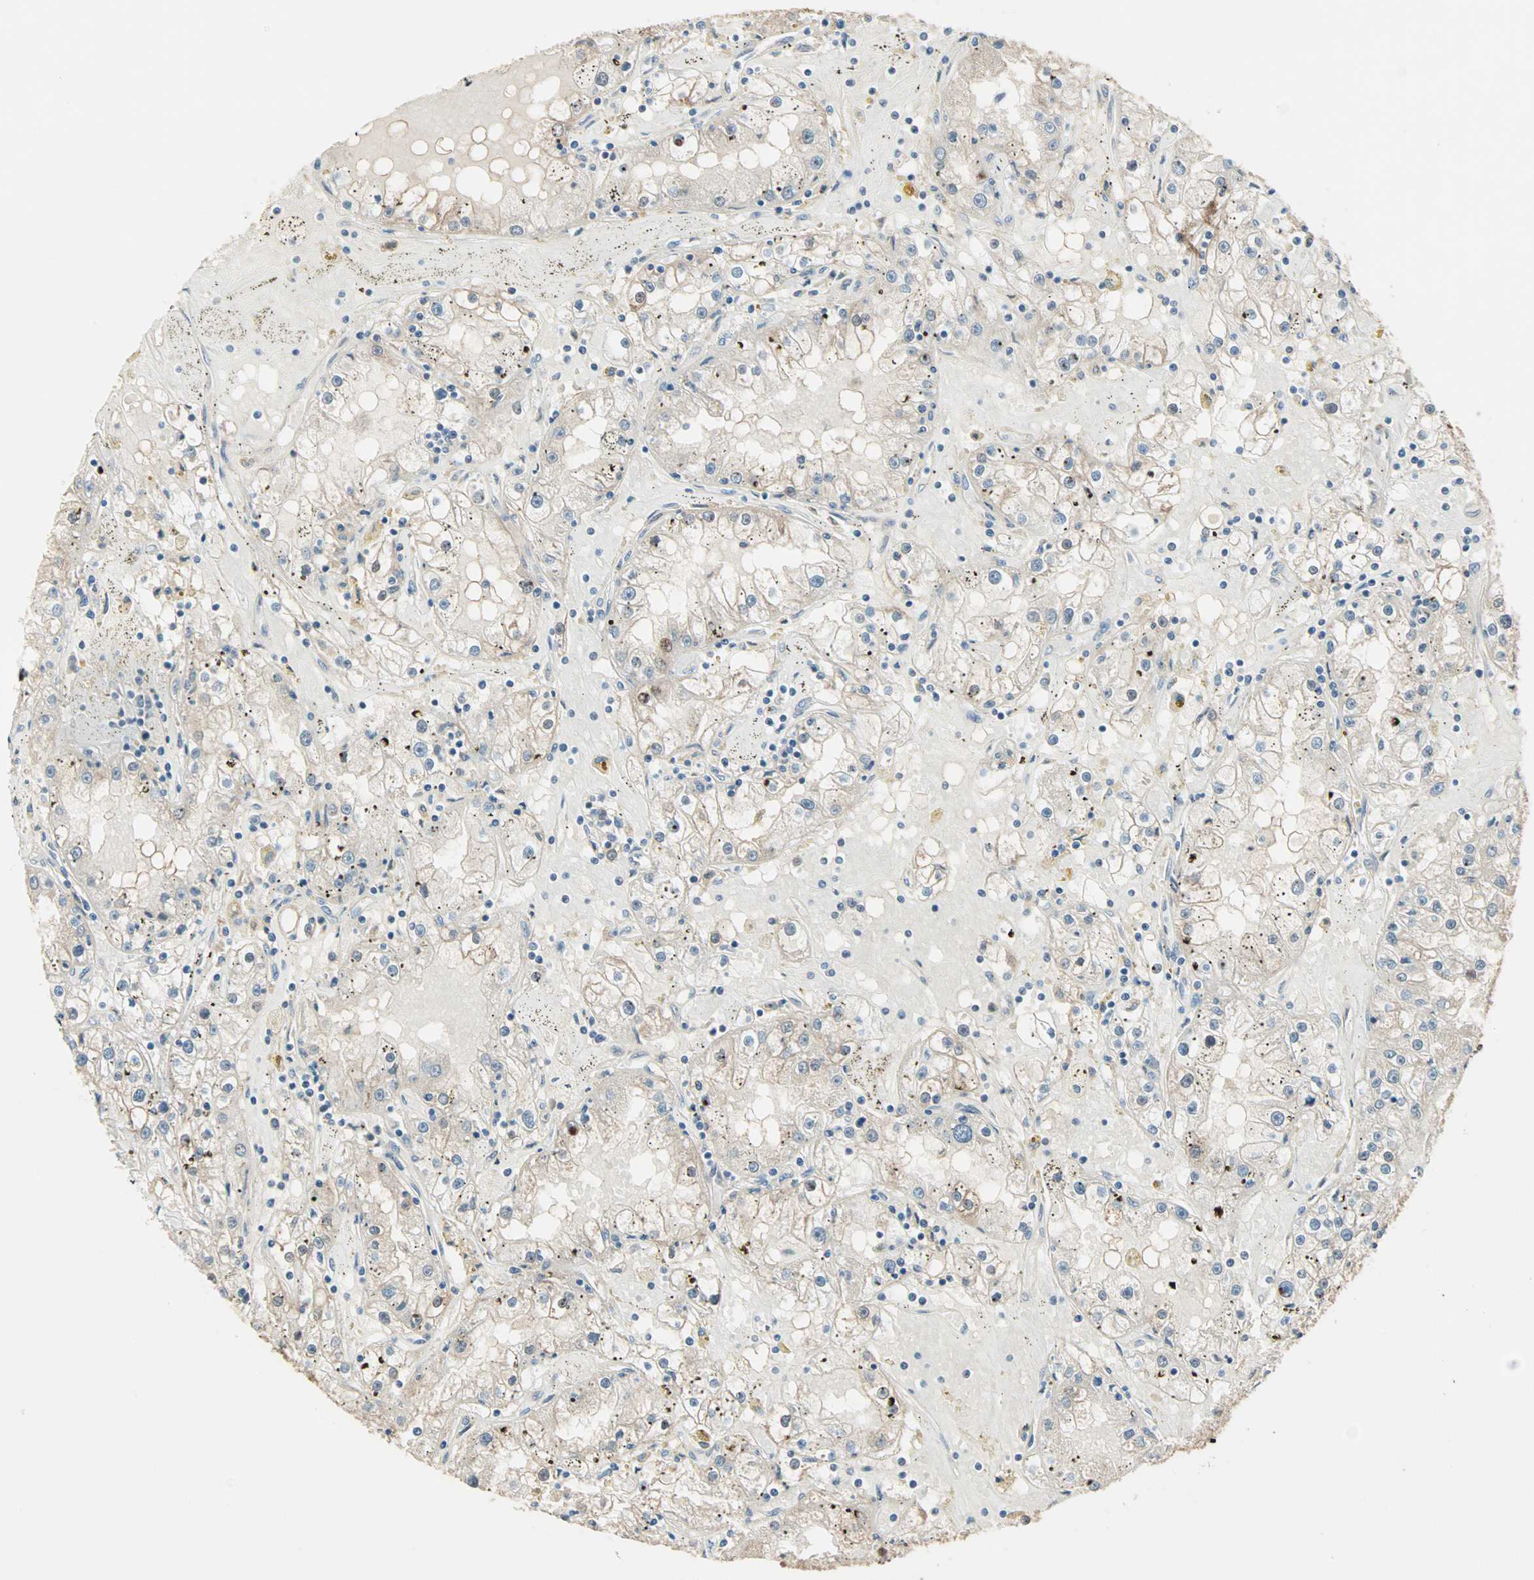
{"staining": {"intensity": "weak", "quantity": ">75%", "location": "cytoplasmic/membranous"}, "tissue": "renal cancer", "cell_type": "Tumor cells", "image_type": "cancer", "snomed": [{"axis": "morphology", "description": "Adenocarcinoma, NOS"}, {"axis": "topography", "description": "Kidney"}], "caption": "Renal cancer tissue exhibits weak cytoplasmic/membranous staining in approximately >75% of tumor cells, visualized by immunohistochemistry. The staining was performed using DAB, with brown indicating positive protein expression. Nuclei are stained blue with hematoxylin.", "gene": "TTF2", "patient": {"sex": "male", "age": 56}}